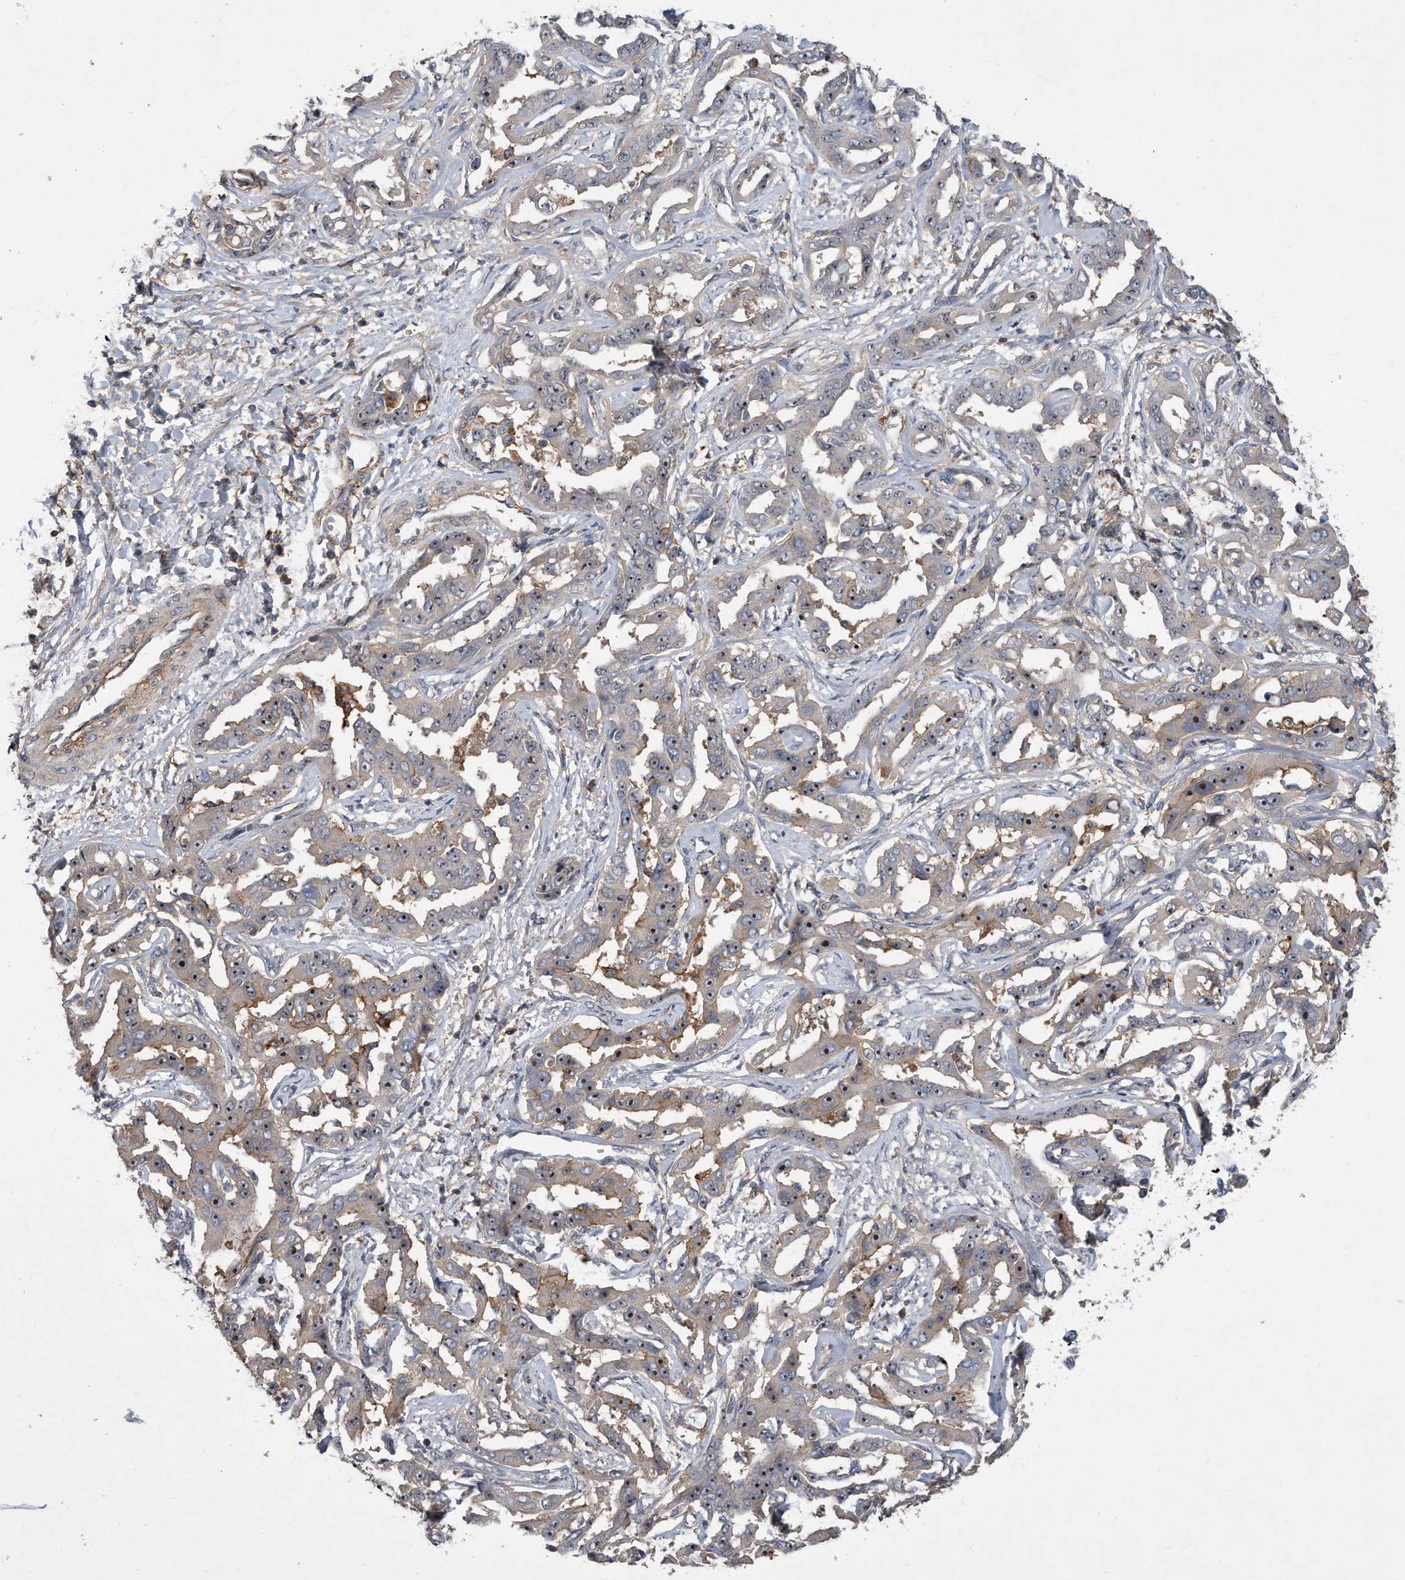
{"staining": {"intensity": "moderate", "quantity": ">75%", "location": "nuclear"}, "tissue": "liver cancer", "cell_type": "Tumor cells", "image_type": "cancer", "snomed": [{"axis": "morphology", "description": "Cholangiocarcinoma"}, {"axis": "topography", "description": "Liver"}], "caption": "Moderate nuclear expression is seen in approximately >75% of tumor cells in cholangiocarcinoma (liver).", "gene": "PGBD2", "patient": {"sex": "male", "age": 59}}